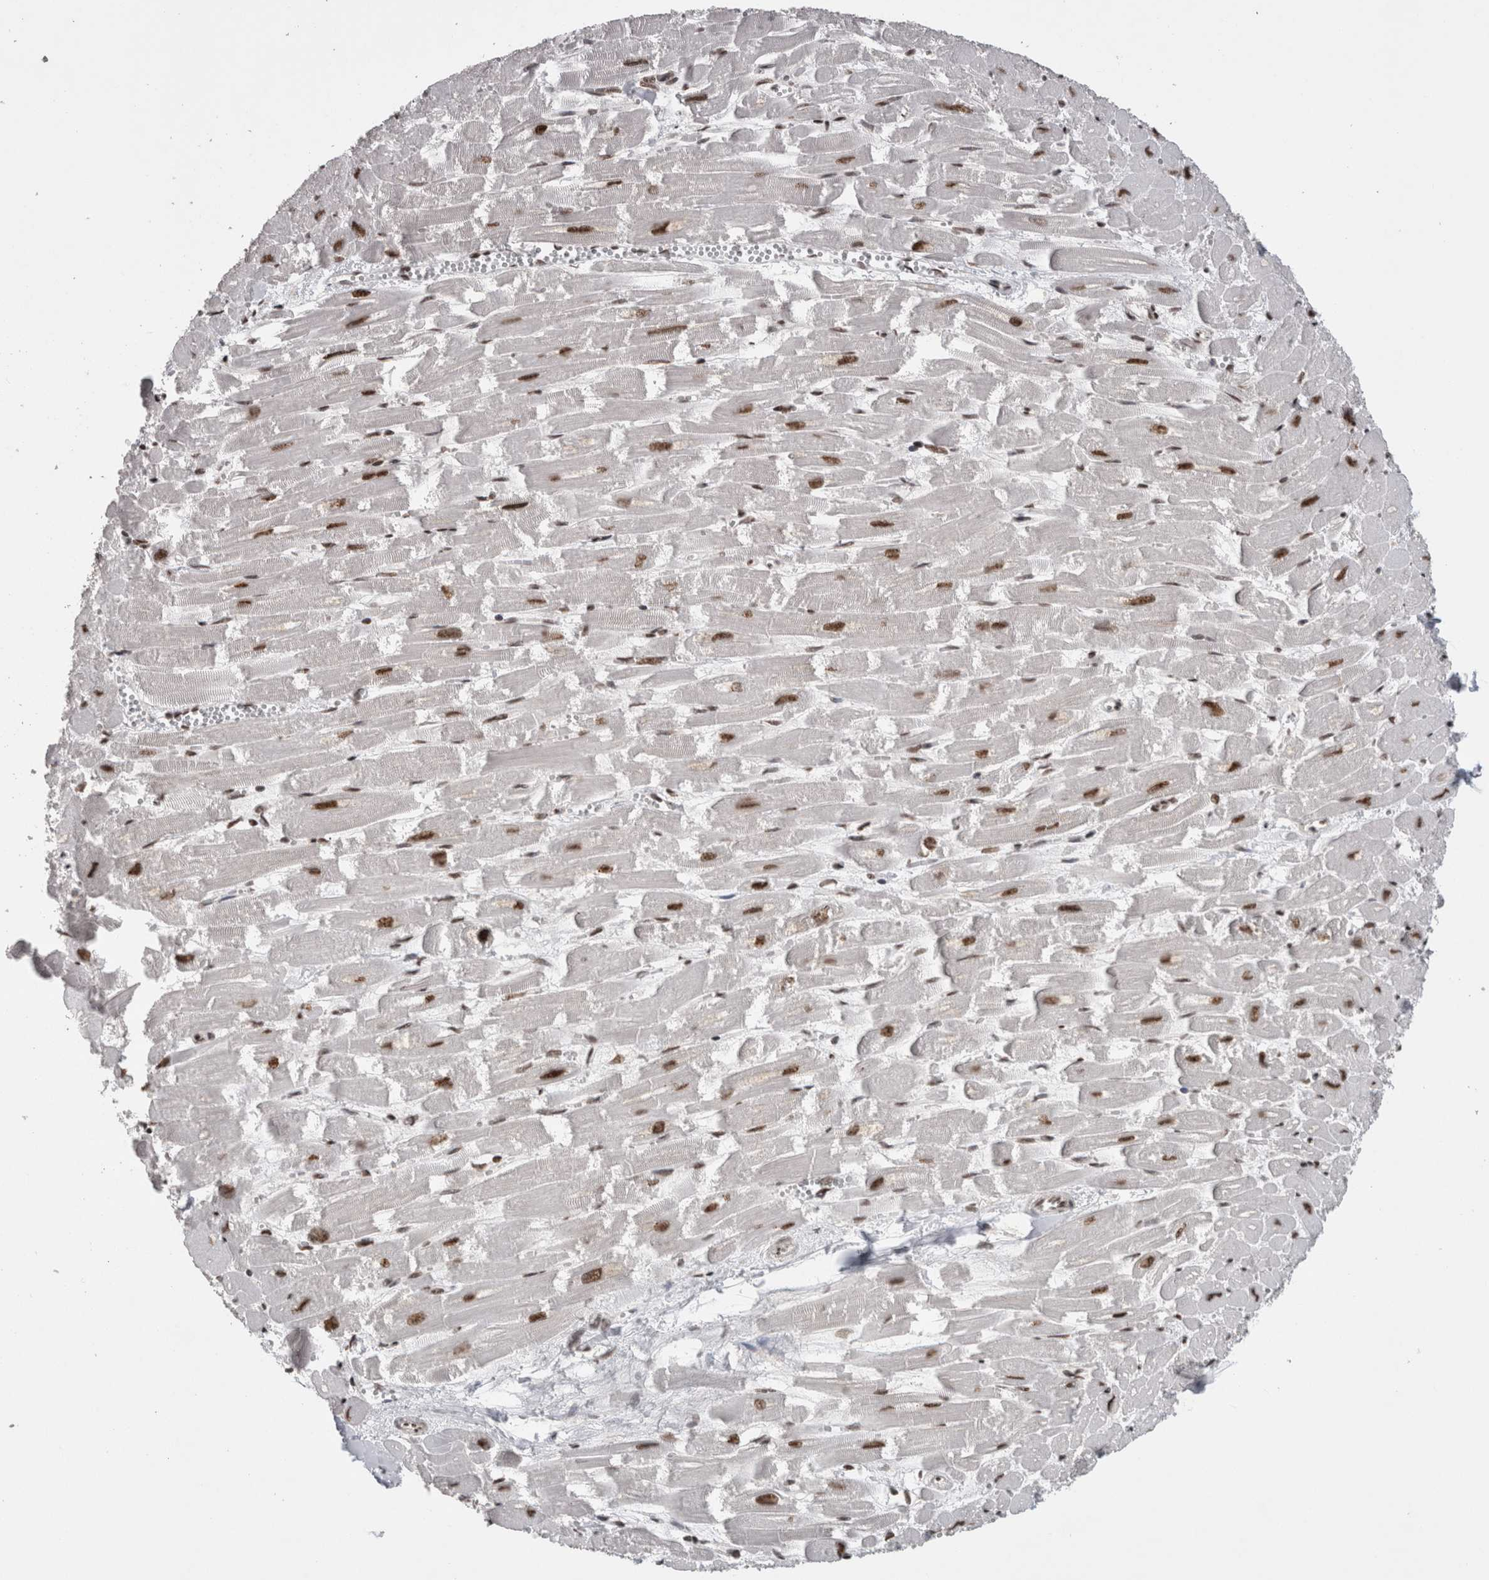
{"staining": {"intensity": "strong", "quantity": ">75%", "location": "nuclear"}, "tissue": "heart muscle", "cell_type": "Cardiomyocytes", "image_type": "normal", "snomed": [{"axis": "morphology", "description": "Normal tissue, NOS"}, {"axis": "topography", "description": "Heart"}], "caption": "Unremarkable heart muscle was stained to show a protein in brown. There is high levels of strong nuclear staining in approximately >75% of cardiomyocytes. Immunohistochemistry stains the protein of interest in brown and the nuclei are stained blue.", "gene": "CDK11A", "patient": {"sex": "male", "age": 54}}